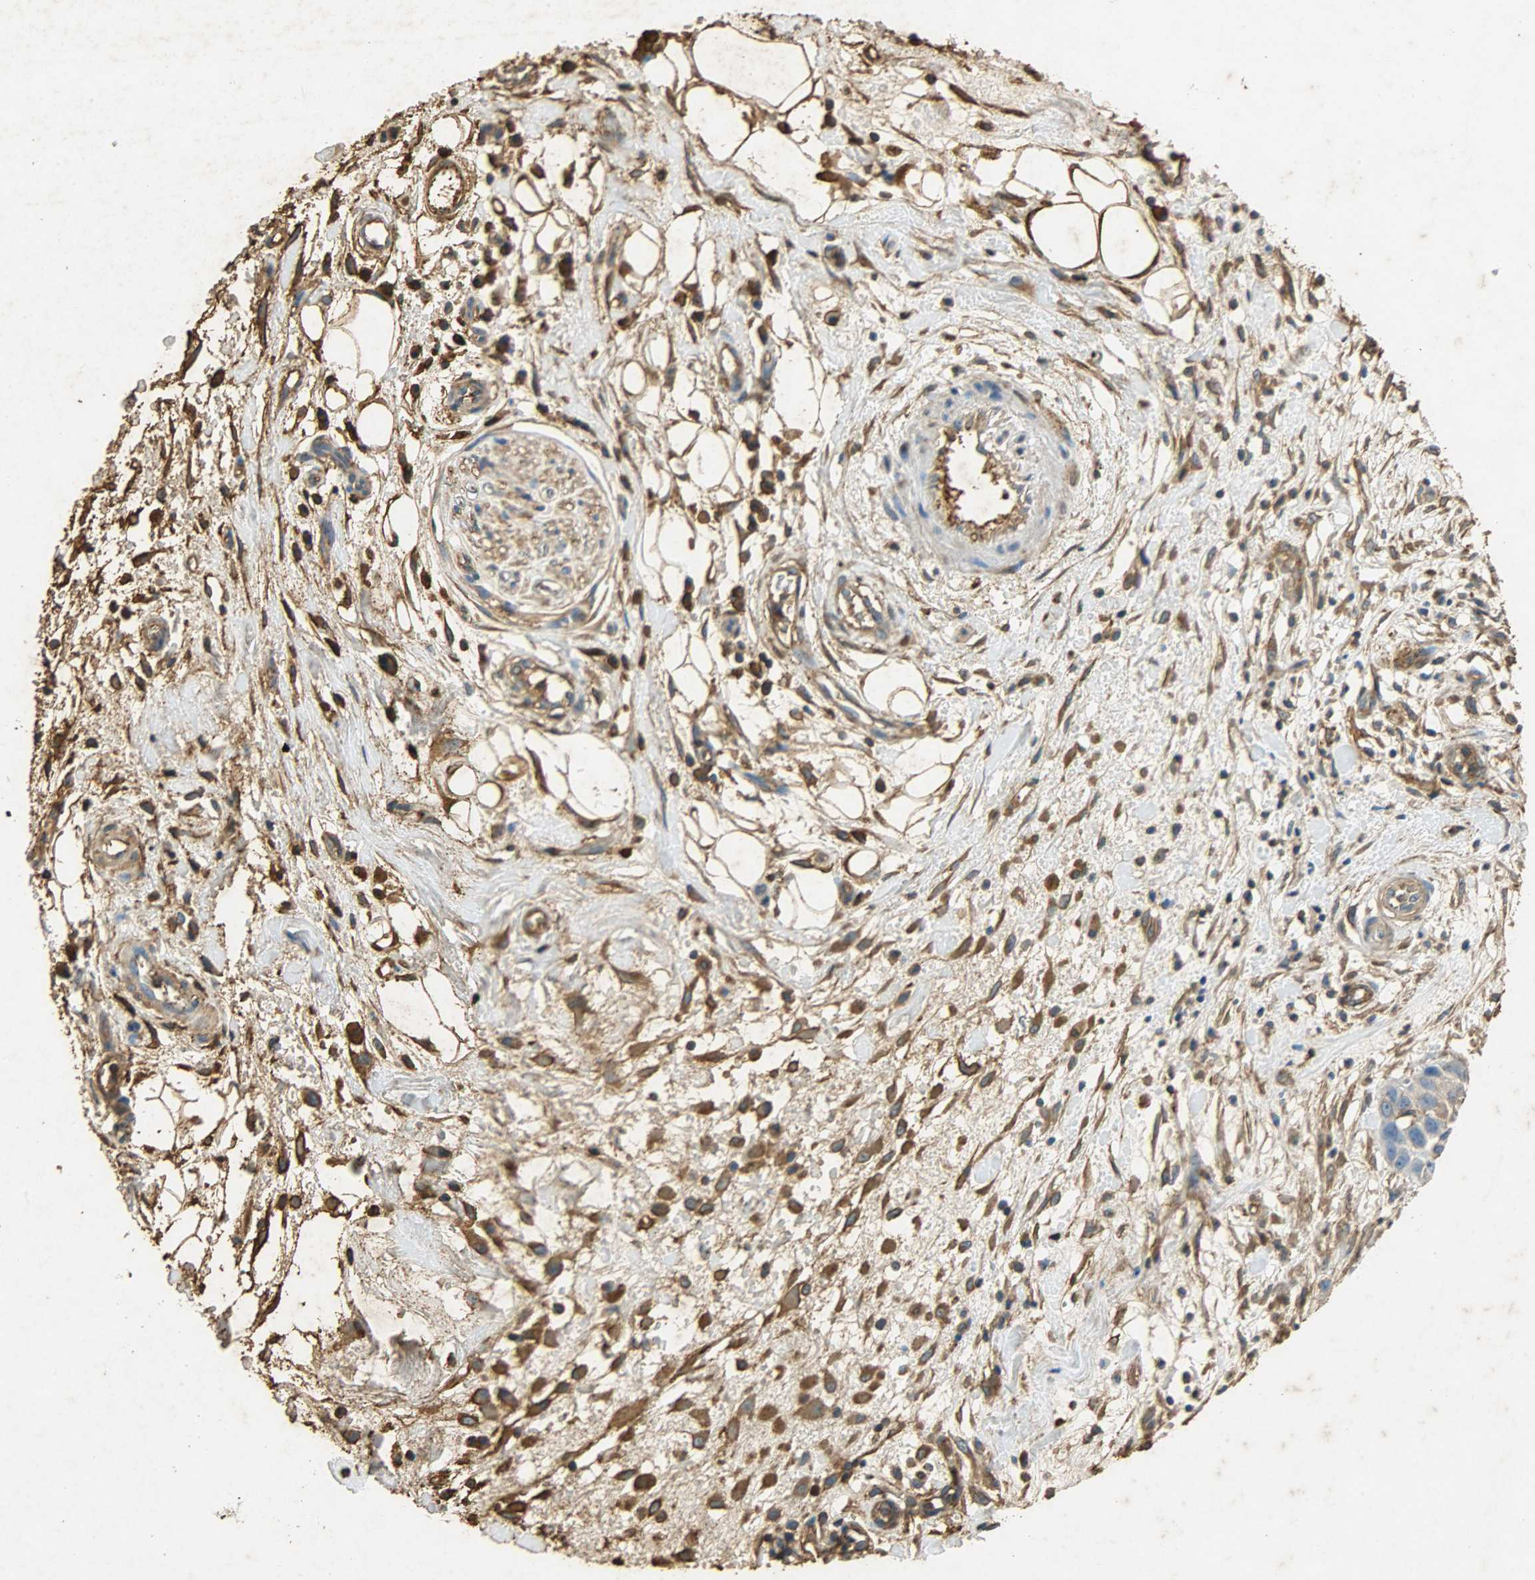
{"staining": {"intensity": "moderate", "quantity": ">75%", "location": "cytoplasmic/membranous"}, "tissue": "pancreatic cancer", "cell_type": "Tumor cells", "image_type": "cancer", "snomed": [{"axis": "morphology", "description": "Adenocarcinoma, NOS"}, {"axis": "topography", "description": "Pancreas"}], "caption": "Pancreatic cancer (adenocarcinoma) stained with immunohistochemistry (IHC) reveals moderate cytoplasmic/membranous staining in approximately >75% of tumor cells. (Brightfield microscopy of DAB IHC at high magnification).", "gene": "ANXA6", "patient": {"sex": "female", "age": 60}}